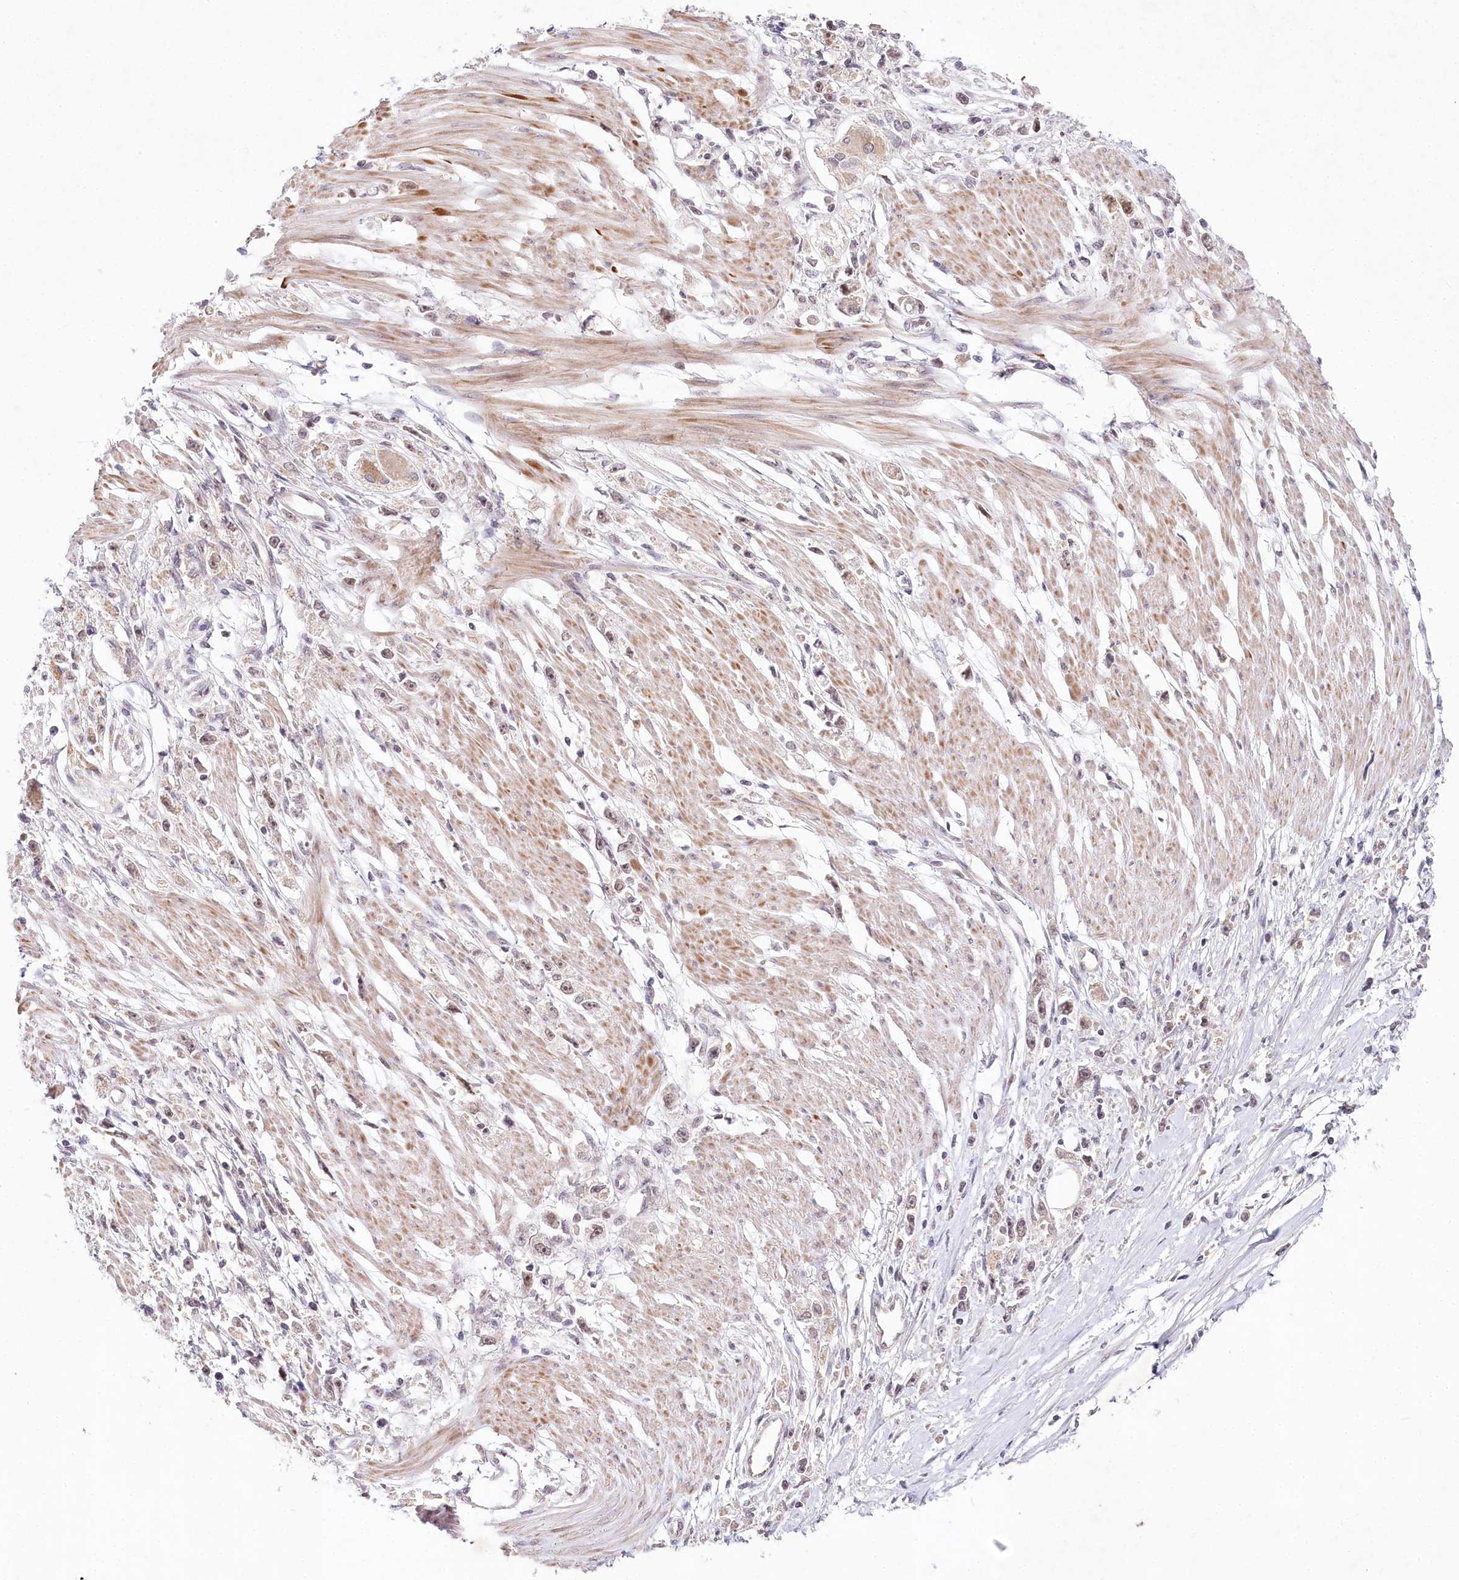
{"staining": {"intensity": "weak", "quantity": "25%-75%", "location": "nuclear"}, "tissue": "stomach cancer", "cell_type": "Tumor cells", "image_type": "cancer", "snomed": [{"axis": "morphology", "description": "Adenocarcinoma, NOS"}, {"axis": "topography", "description": "Stomach"}], "caption": "Protein expression analysis of stomach adenocarcinoma displays weak nuclear expression in approximately 25%-75% of tumor cells.", "gene": "AMTN", "patient": {"sex": "female", "age": 59}}